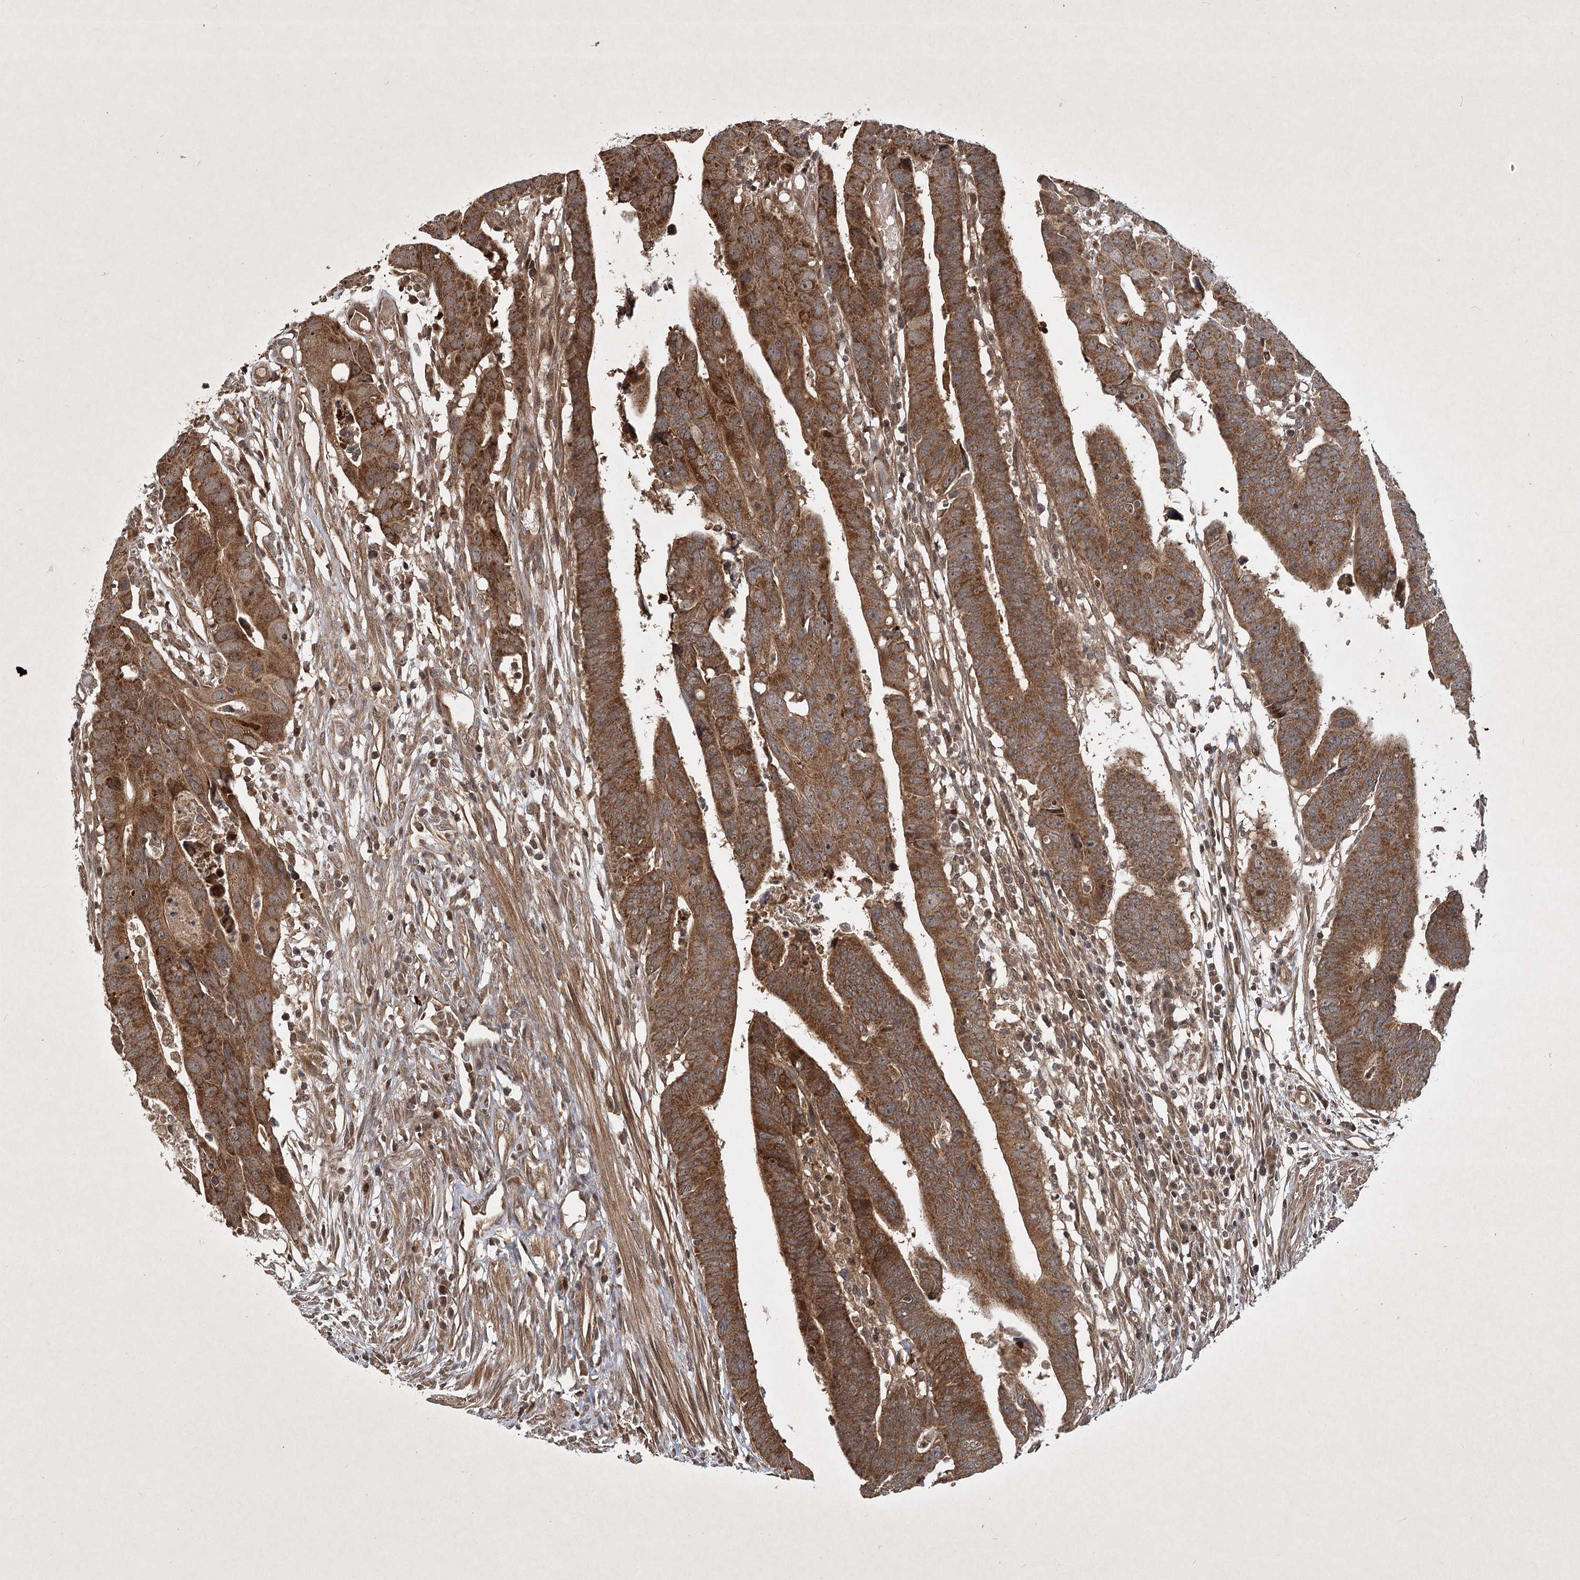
{"staining": {"intensity": "strong", "quantity": ">75%", "location": "cytoplasmic/membranous"}, "tissue": "colorectal cancer", "cell_type": "Tumor cells", "image_type": "cancer", "snomed": [{"axis": "morphology", "description": "Adenocarcinoma, NOS"}, {"axis": "topography", "description": "Rectum"}], "caption": "High-magnification brightfield microscopy of colorectal cancer stained with DAB (3,3'-diaminobenzidine) (brown) and counterstained with hematoxylin (blue). tumor cells exhibit strong cytoplasmic/membranous positivity is present in about>75% of cells.", "gene": "INSIG2", "patient": {"sex": "female", "age": 65}}